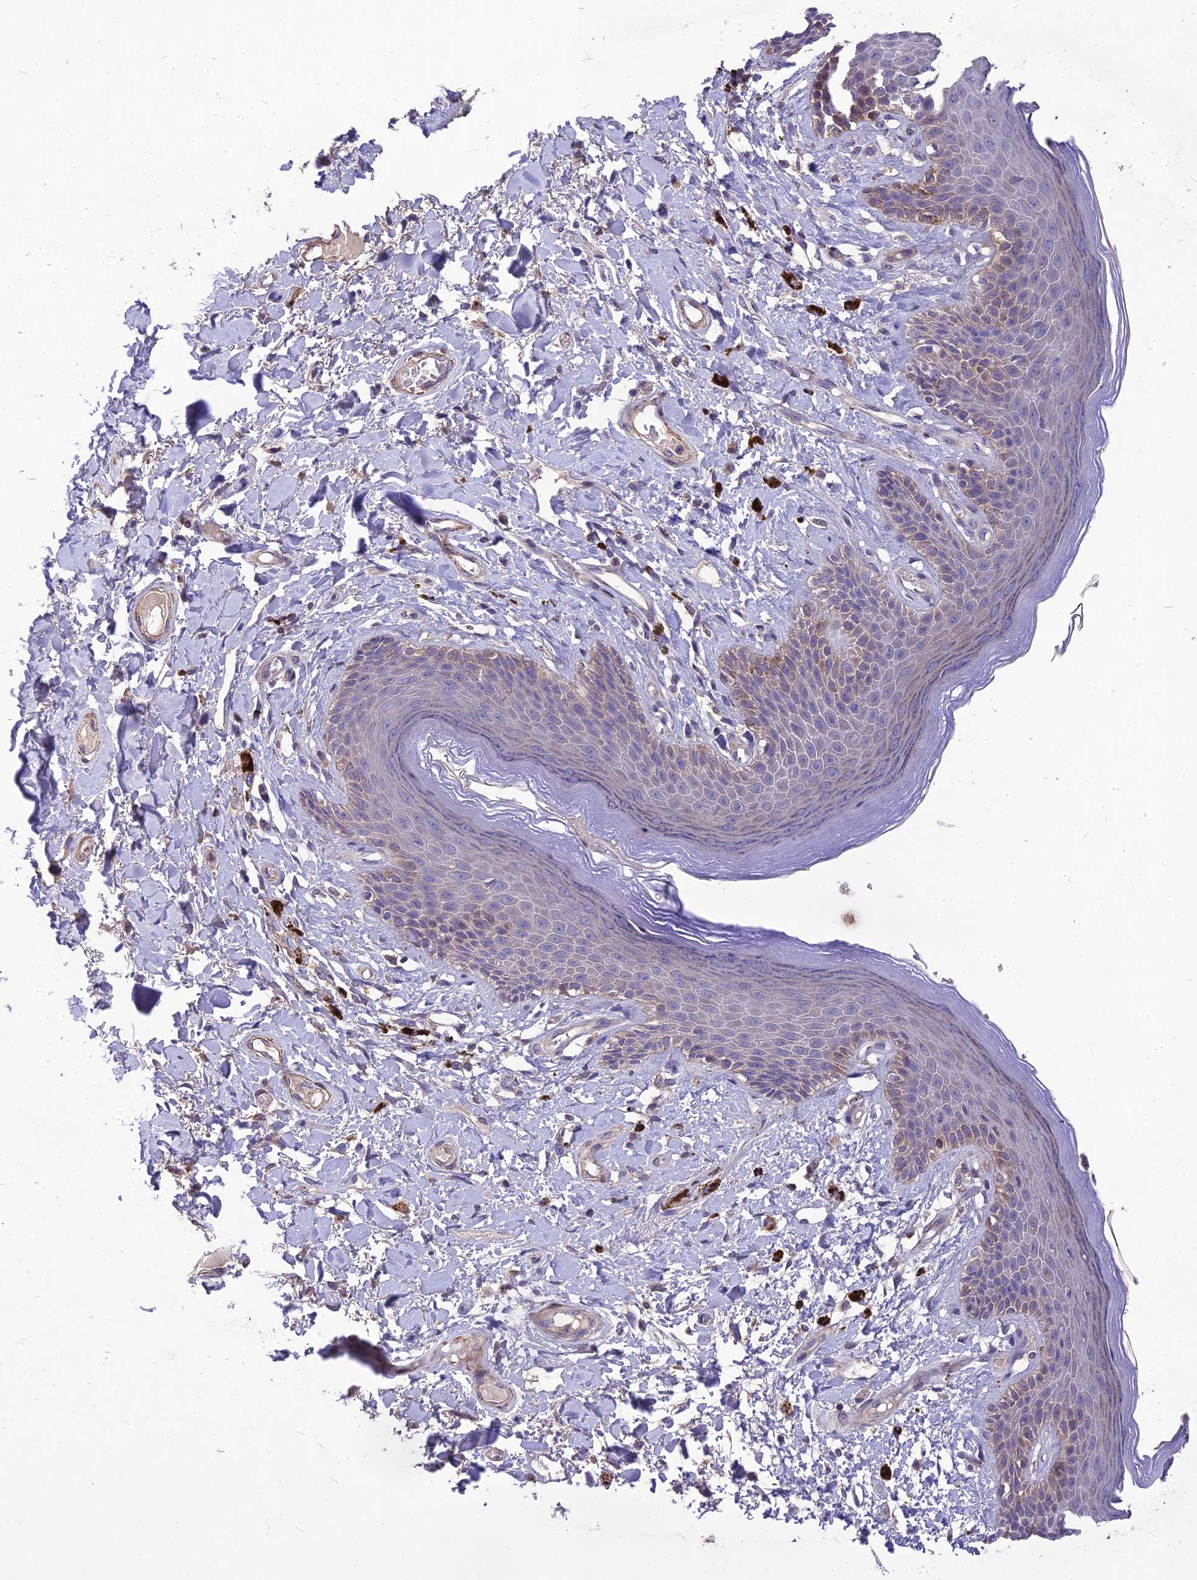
{"staining": {"intensity": "weak", "quantity": "<25%", "location": "cytoplasmic/membranous"}, "tissue": "skin", "cell_type": "Epidermal cells", "image_type": "normal", "snomed": [{"axis": "morphology", "description": "Normal tissue, NOS"}, {"axis": "topography", "description": "Anal"}], "caption": "Epidermal cells show no significant expression in normal skin. (DAB IHC with hematoxylin counter stain).", "gene": "CLUH", "patient": {"sex": "female", "age": 78}}